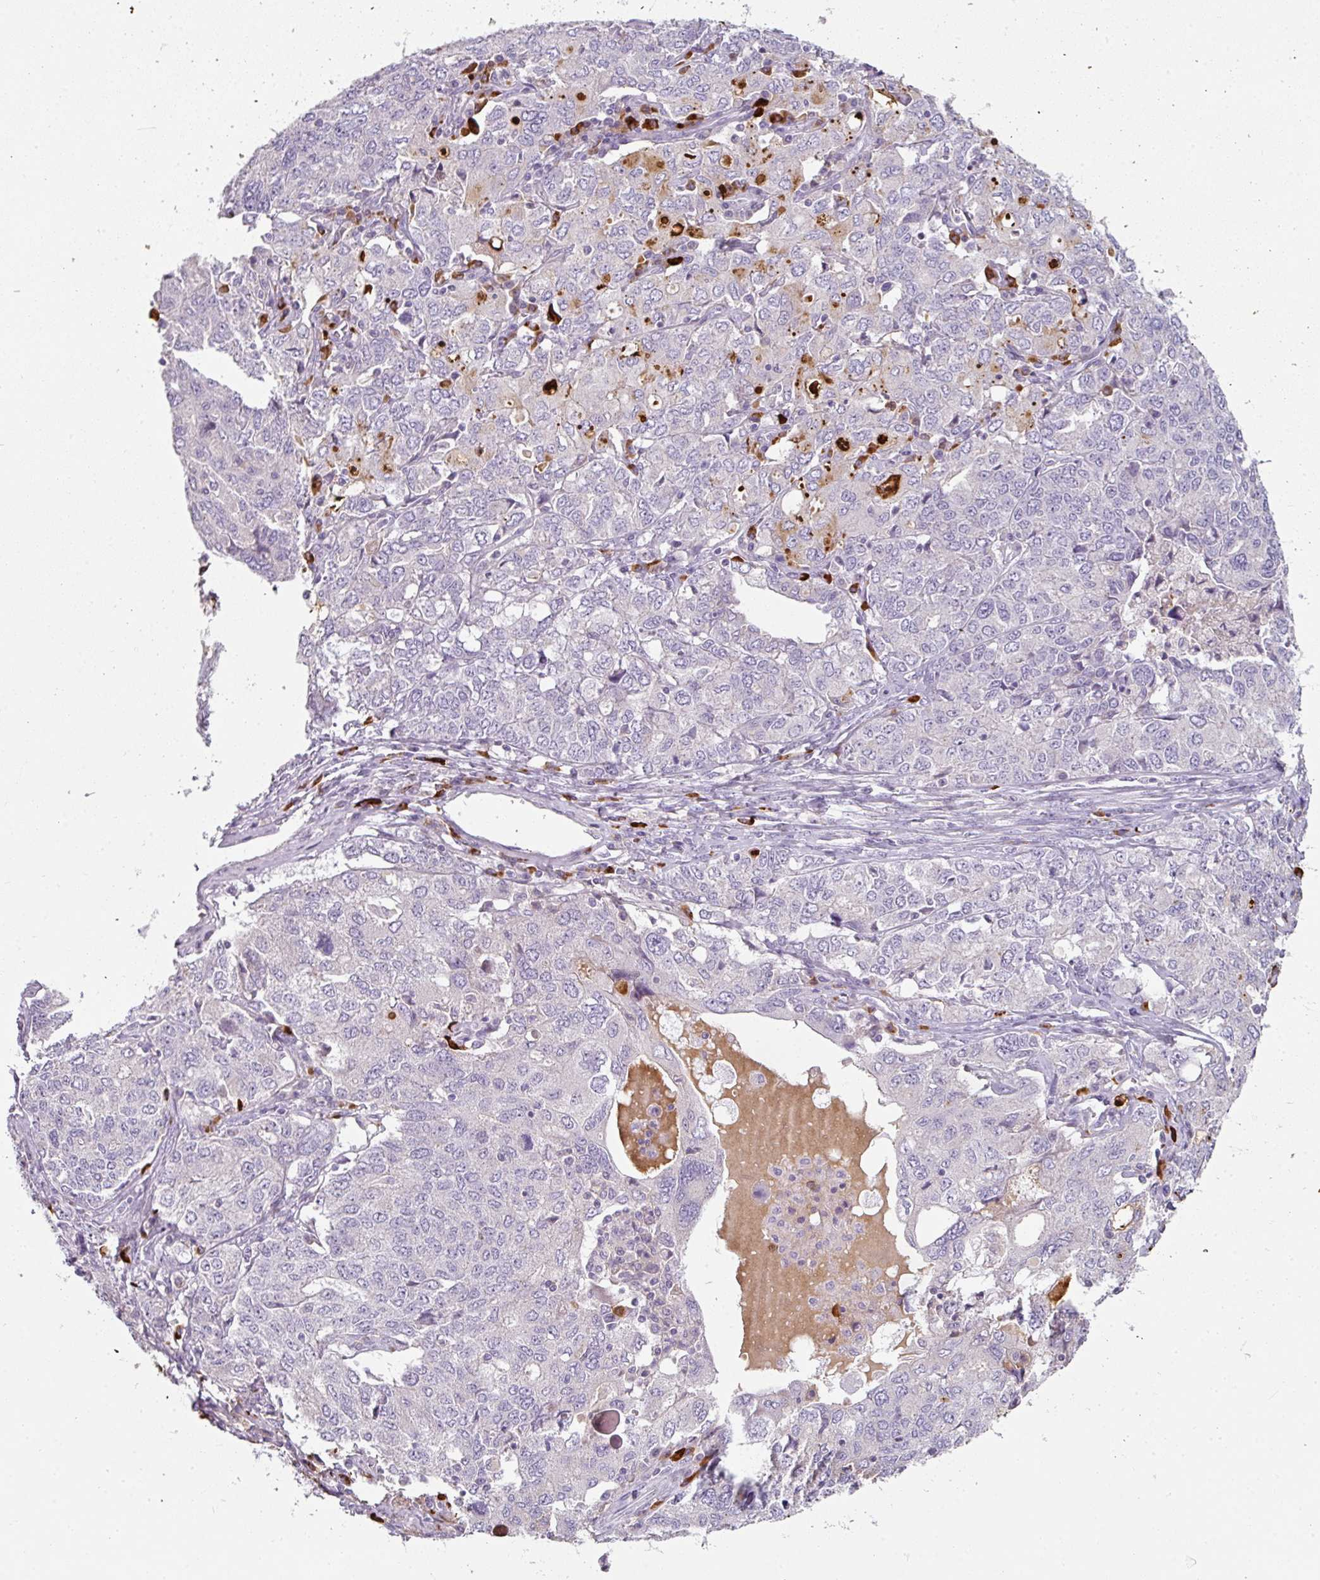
{"staining": {"intensity": "negative", "quantity": "none", "location": "none"}, "tissue": "ovarian cancer", "cell_type": "Tumor cells", "image_type": "cancer", "snomed": [{"axis": "morphology", "description": "Carcinoma, endometroid"}, {"axis": "topography", "description": "Ovary"}], "caption": "Photomicrograph shows no protein staining in tumor cells of ovarian cancer (endometroid carcinoma) tissue. (Immunohistochemistry (ihc), brightfield microscopy, high magnification).", "gene": "FHAD1", "patient": {"sex": "female", "age": 62}}